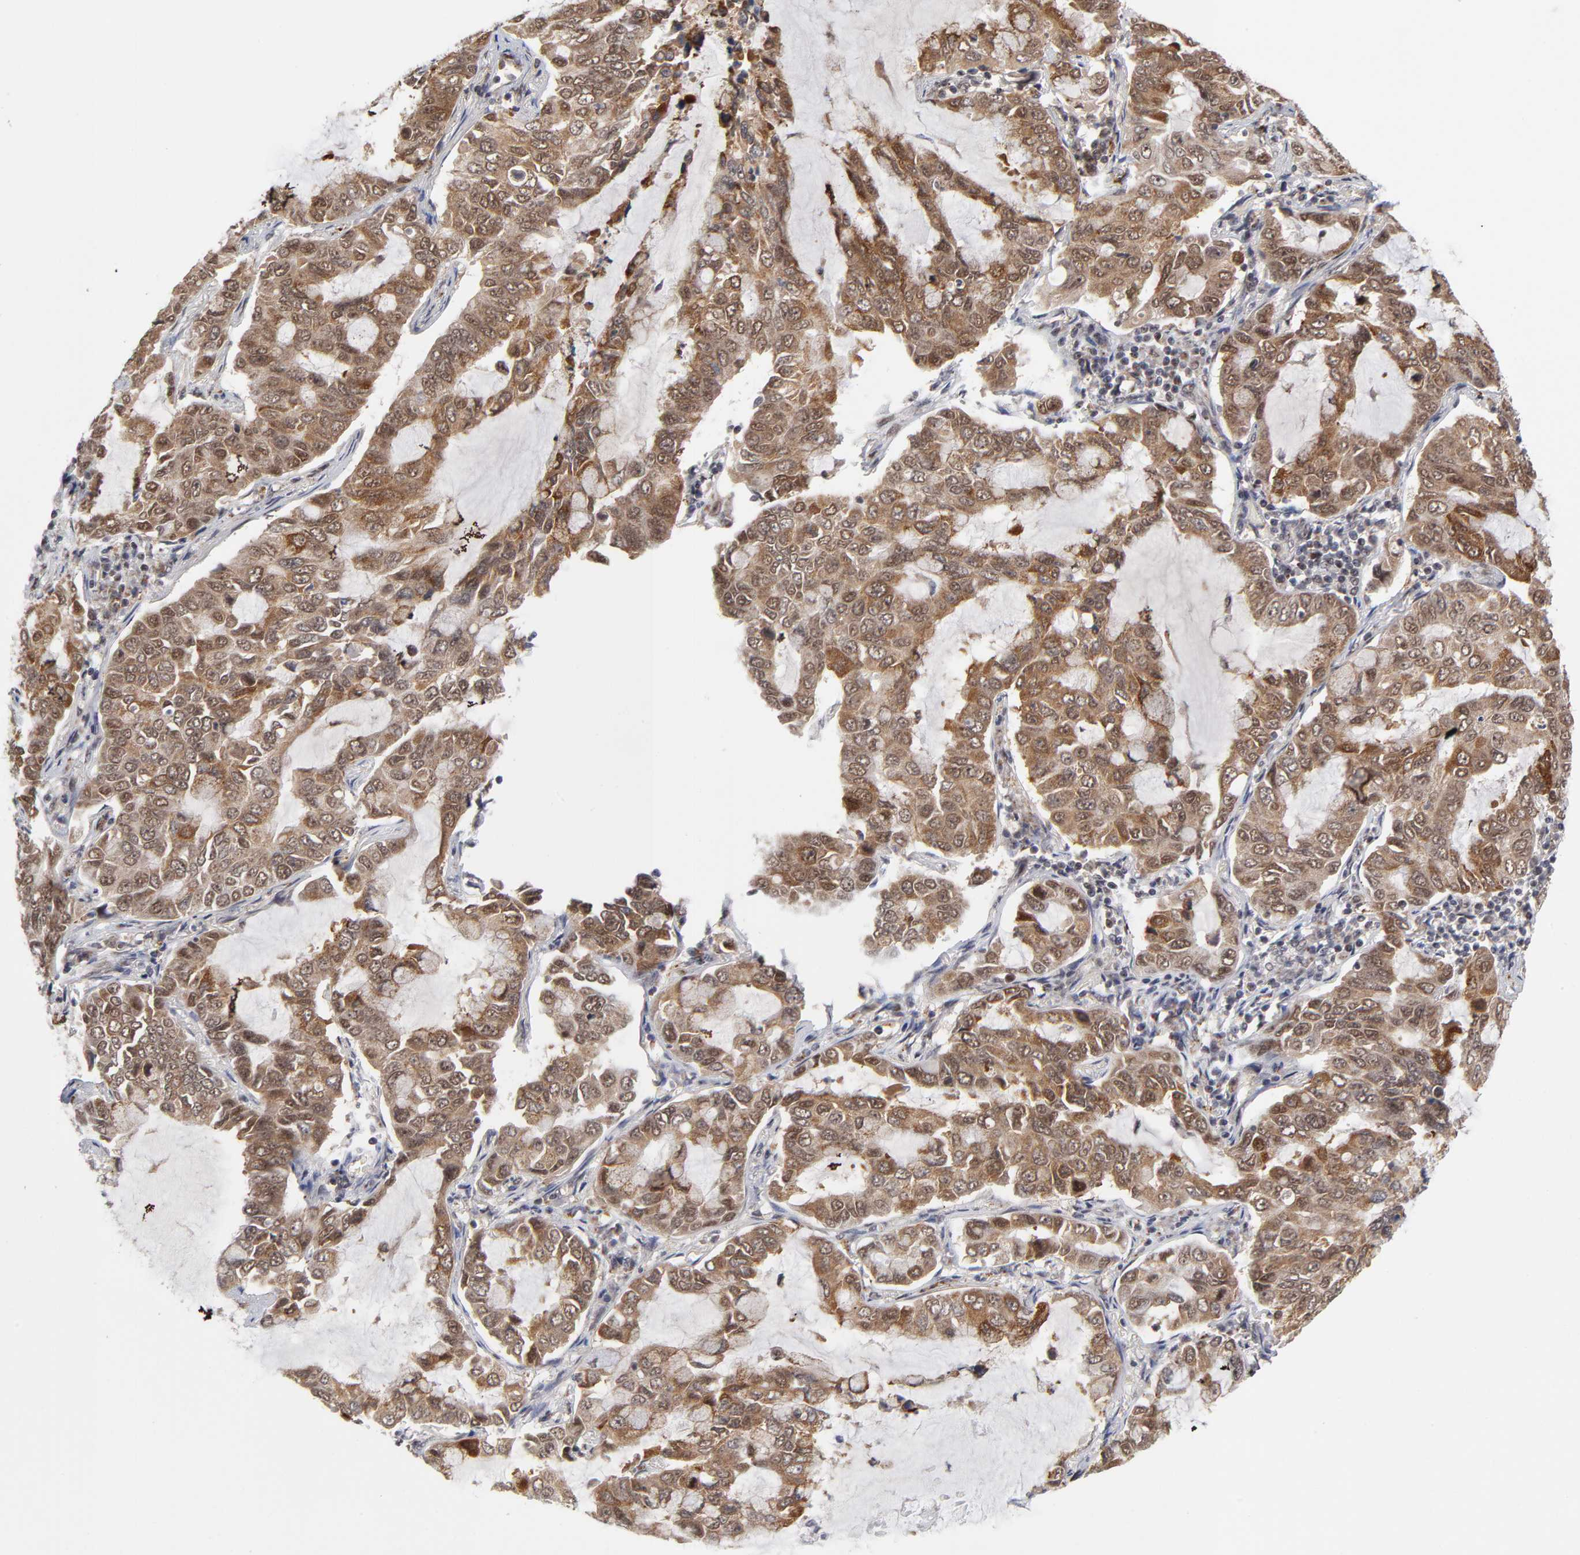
{"staining": {"intensity": "moderate", "quantity": ">75%", "location": "cytoplasmic/membranous,nuclear"}, "tissue": "lung cancer", "cell_type": "Tumor cells", "image_type": "cancer", "snomed": [{"axis": "morphology", "description": "Adenocarcinoma, NOS"}, {"axis": "topography", "description": "Lung"}], "caption": "Immunohistochemical staining of lung cancer (adenocarcinoma) demonstrates medium levels of moderate cytoplasmic/membranous and nuclear protein staining in approximately >75% of tumor cells. (brown staining indicates protein expression, while blue staining denotes nuclei).", "gene": "ZNF419", "patient": {"sex": "male", "age": 64}}